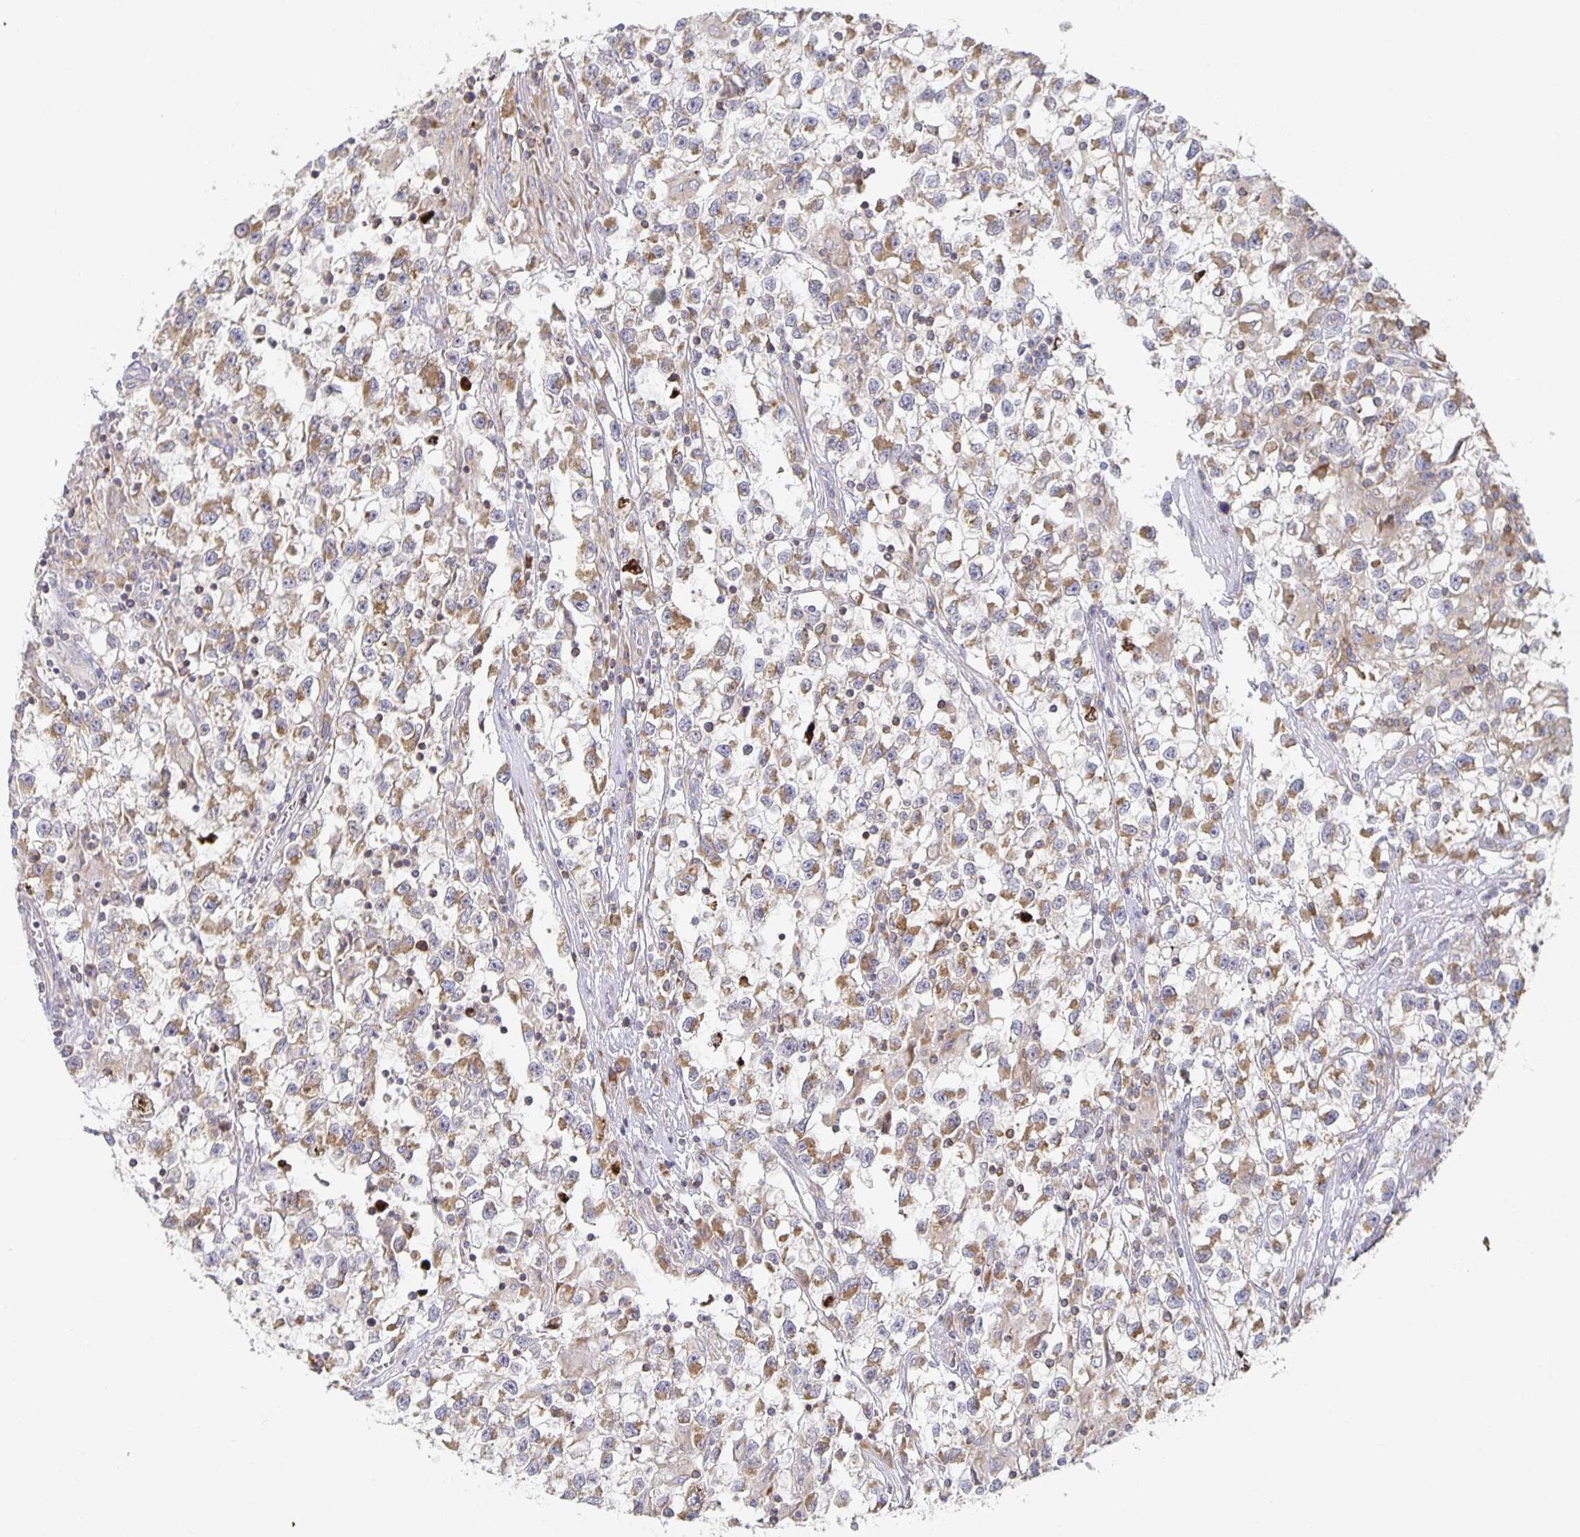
{"staining": {"intensity": "weak", "quantity": ">75%", "location": "cytoplasmic/membranous"}, "tissue": "testis cancer", "cell_type": "Tumor cells", "image_type": "cancer", "snomed": [{"axis": "morphology", "description": "Seminoma, NOS"}, {"axis": "topography", "description": "Testis"}], "caption": "Testis cancer (seminoma) tissue displays weak cytoplasmic/membranous expression in approximately >75% of tumor cells", "gene": "NOMO1", "patient": {"sex": "male", "age": 31}}